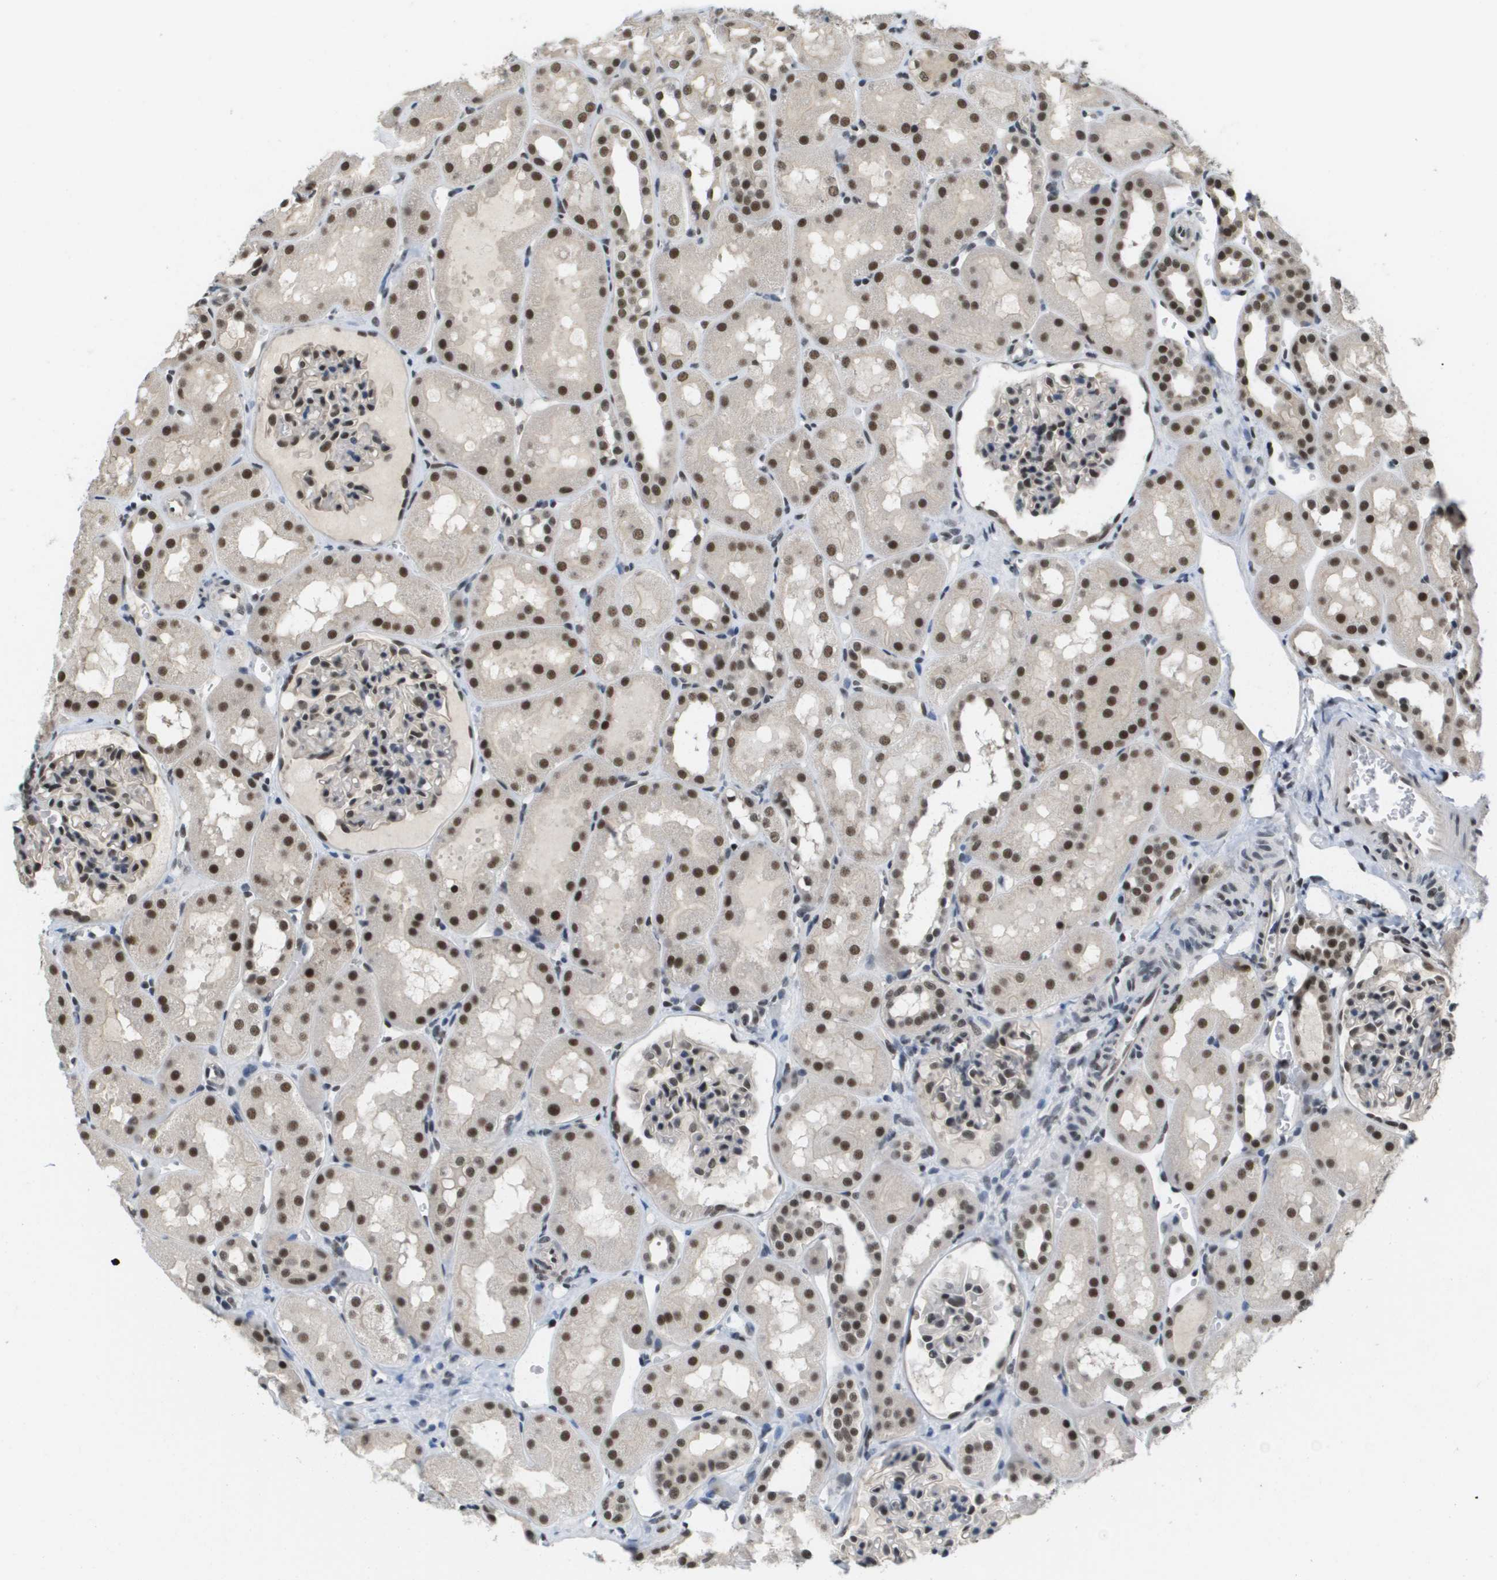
{"staining": {"intensity": "weak", "quantity": "25%-75%", "location": "nuclear"}, "tissue": "kidney", "cell_type": "Cells in glomeruli", "image_type": "normal", "snomed": [{"axis": "morphology", "description": "Normal tissue, NOS"}, {"axis": "topography", "description": "Kidney"}, {"axis": "topography", "description": "Urinary bladder"}], "caption": "Immunohistochemical staining of normal kidney shows 25%-75% levels of weak nuclear protein expression in approximately 25%-75% of cells in glomeruli. (IHC, brightfield microscopy, high magnification).", "gene": "ISY1", "patient": {"sex": "male", "age": 16}}